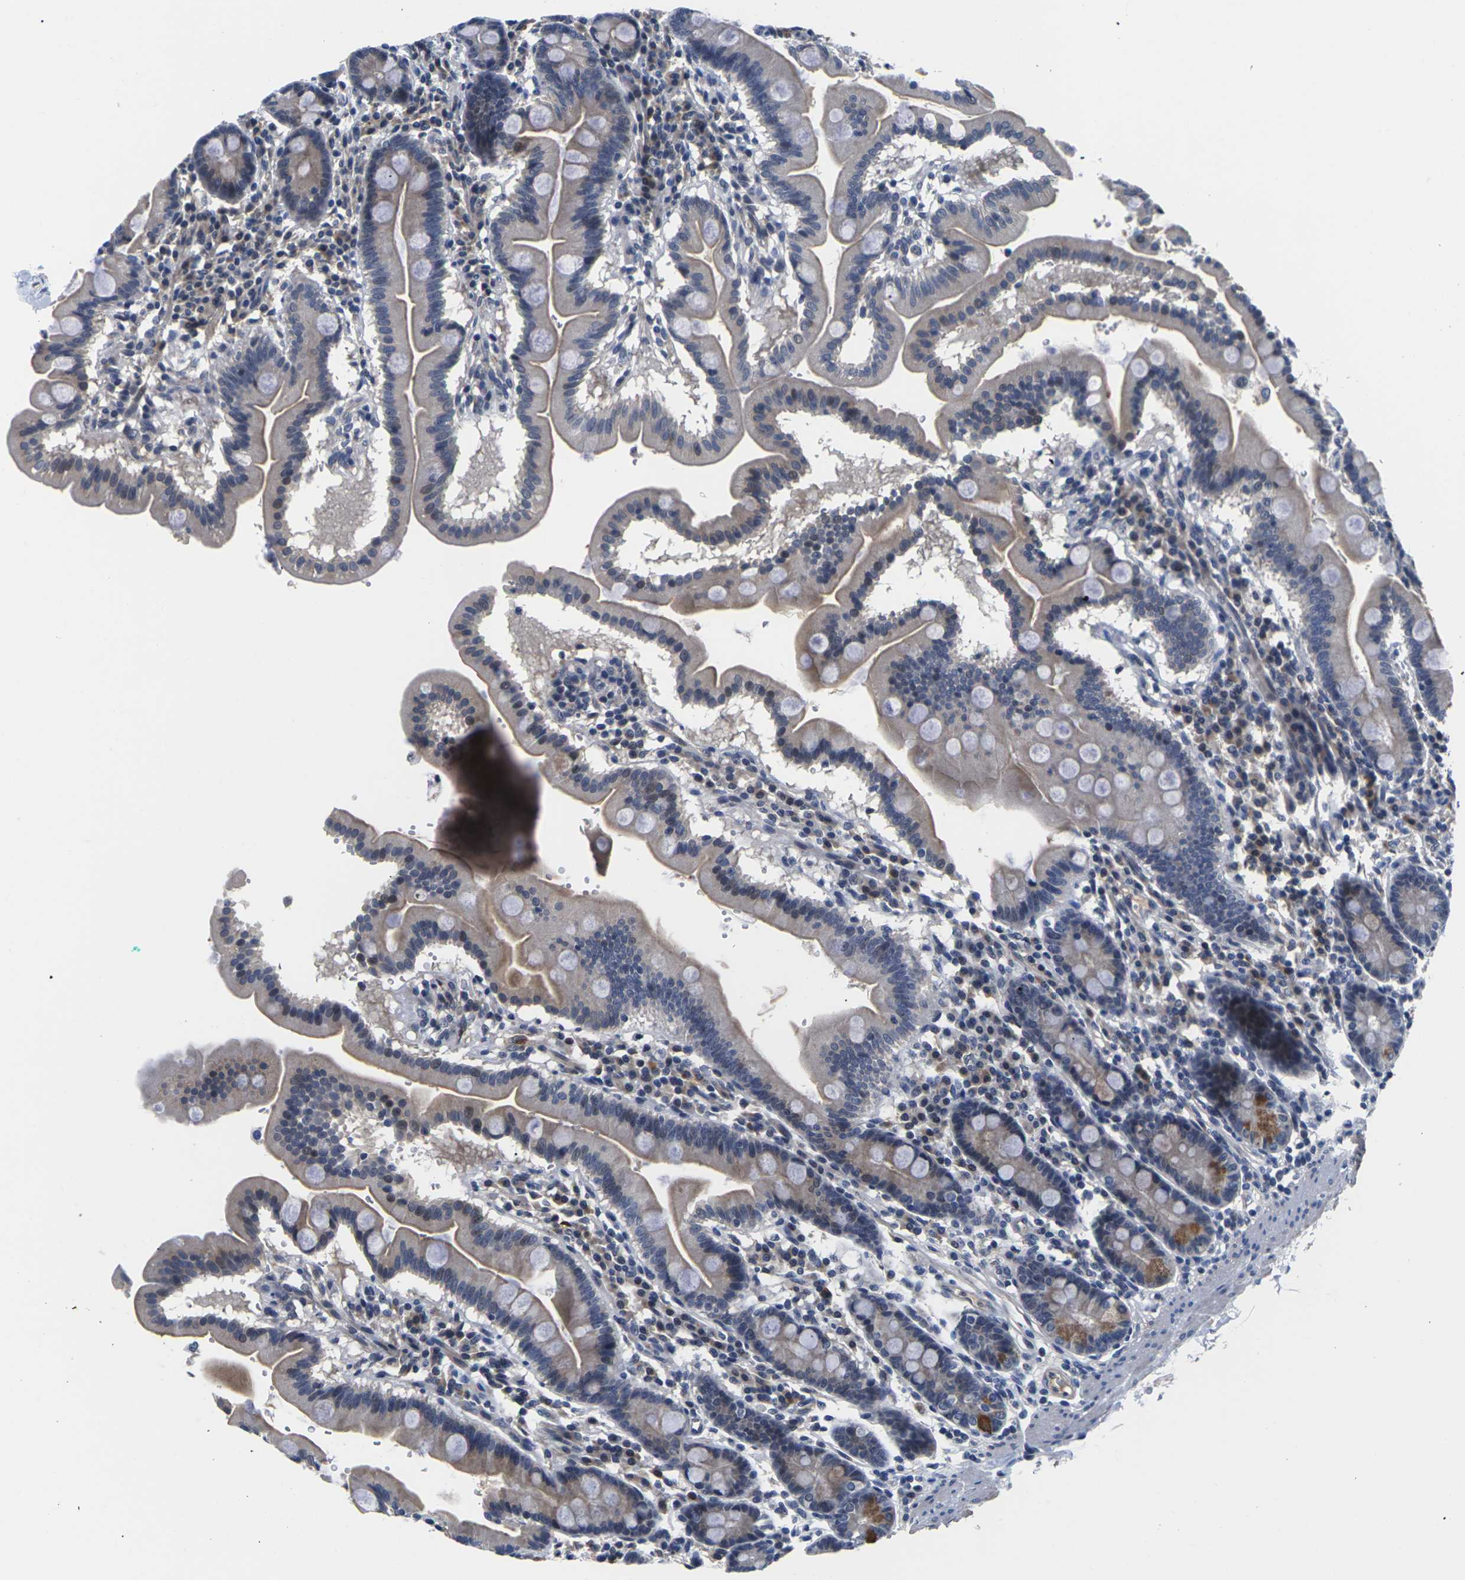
{"staining": {"intensity": "moderate", "quantity": "25%-75%", "location": "cytoplasmic/membranous"}, "tissue": "duodenum", "cell_type": "Glandular cells", "image_type": "normal", "snomed": [{"axis": "morphology", "description": "Normal tissue, NOS"}, {"axis": "topography", "description": "Duodenum"}], "caption": "Protein staining of normal duodenum demonstrates moderate cytoplasmic/membranous positivity in approximately 25%-75% of glandular cells.", "gene": "ST6GAL2", "patient": {"sex": "male", "age": 50}}